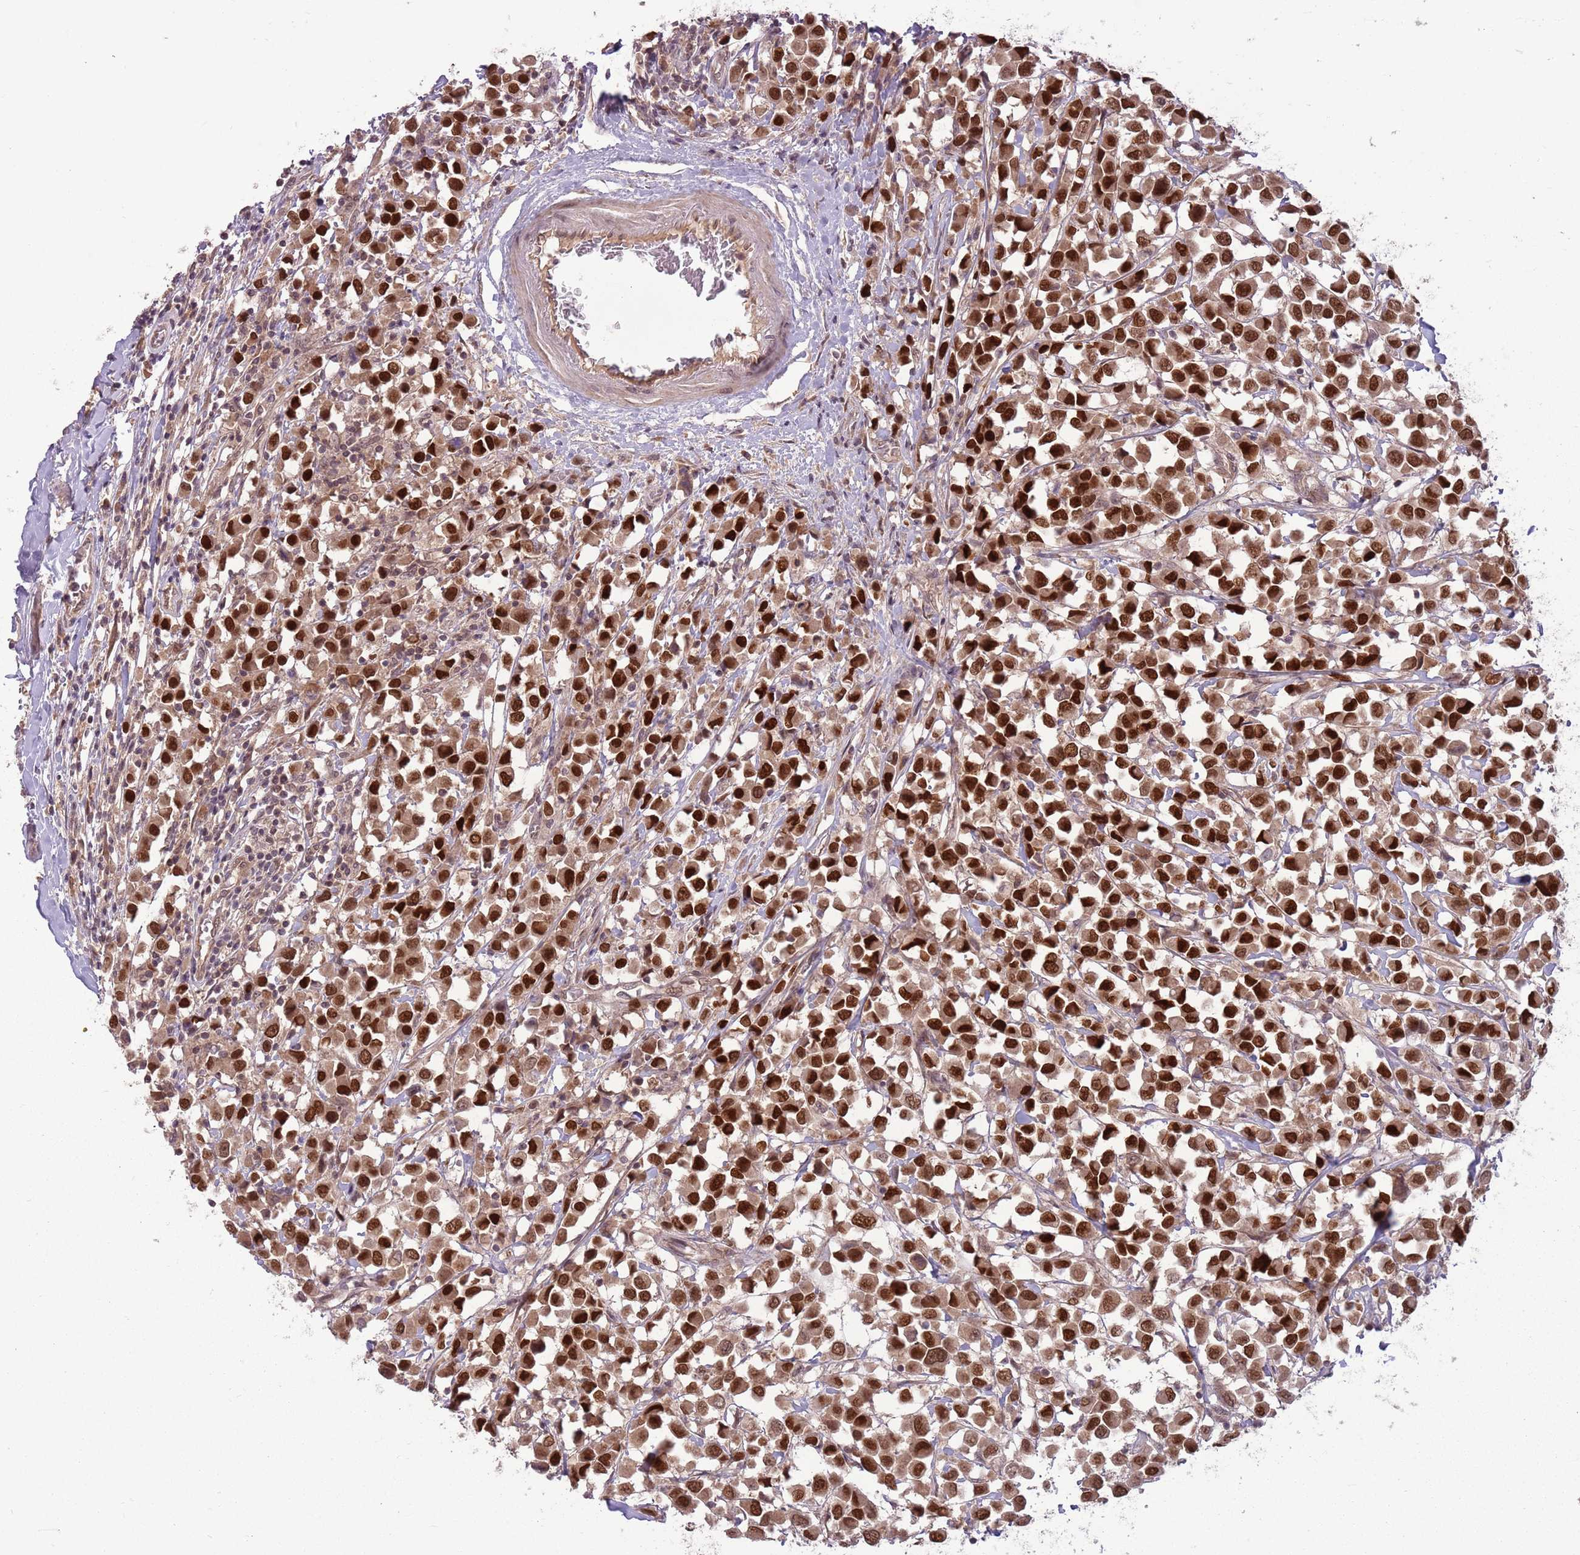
{"staining": {"intensity": "strong", "quantity": ">75%", "location": "nuclear"}, "tissue": "breast cancer", "cell_type": "Tumor cells", "image_type": "cancer", "snomed": [{"axis": "morphology", "description": "Duct carcinoma"}, {"axis": "topography", "description": "Breast"}], "caption": "Protein staining by immunohistochemistry displays strong nuclear staining in about >75% of tumor cells in invasive ductal carcinoma (breast). (brown staining indicates protein expression, while blue staining denotes nuclei).", "gene": "ADAMTS3", "patient": {"sex": "female", "age": 61}}